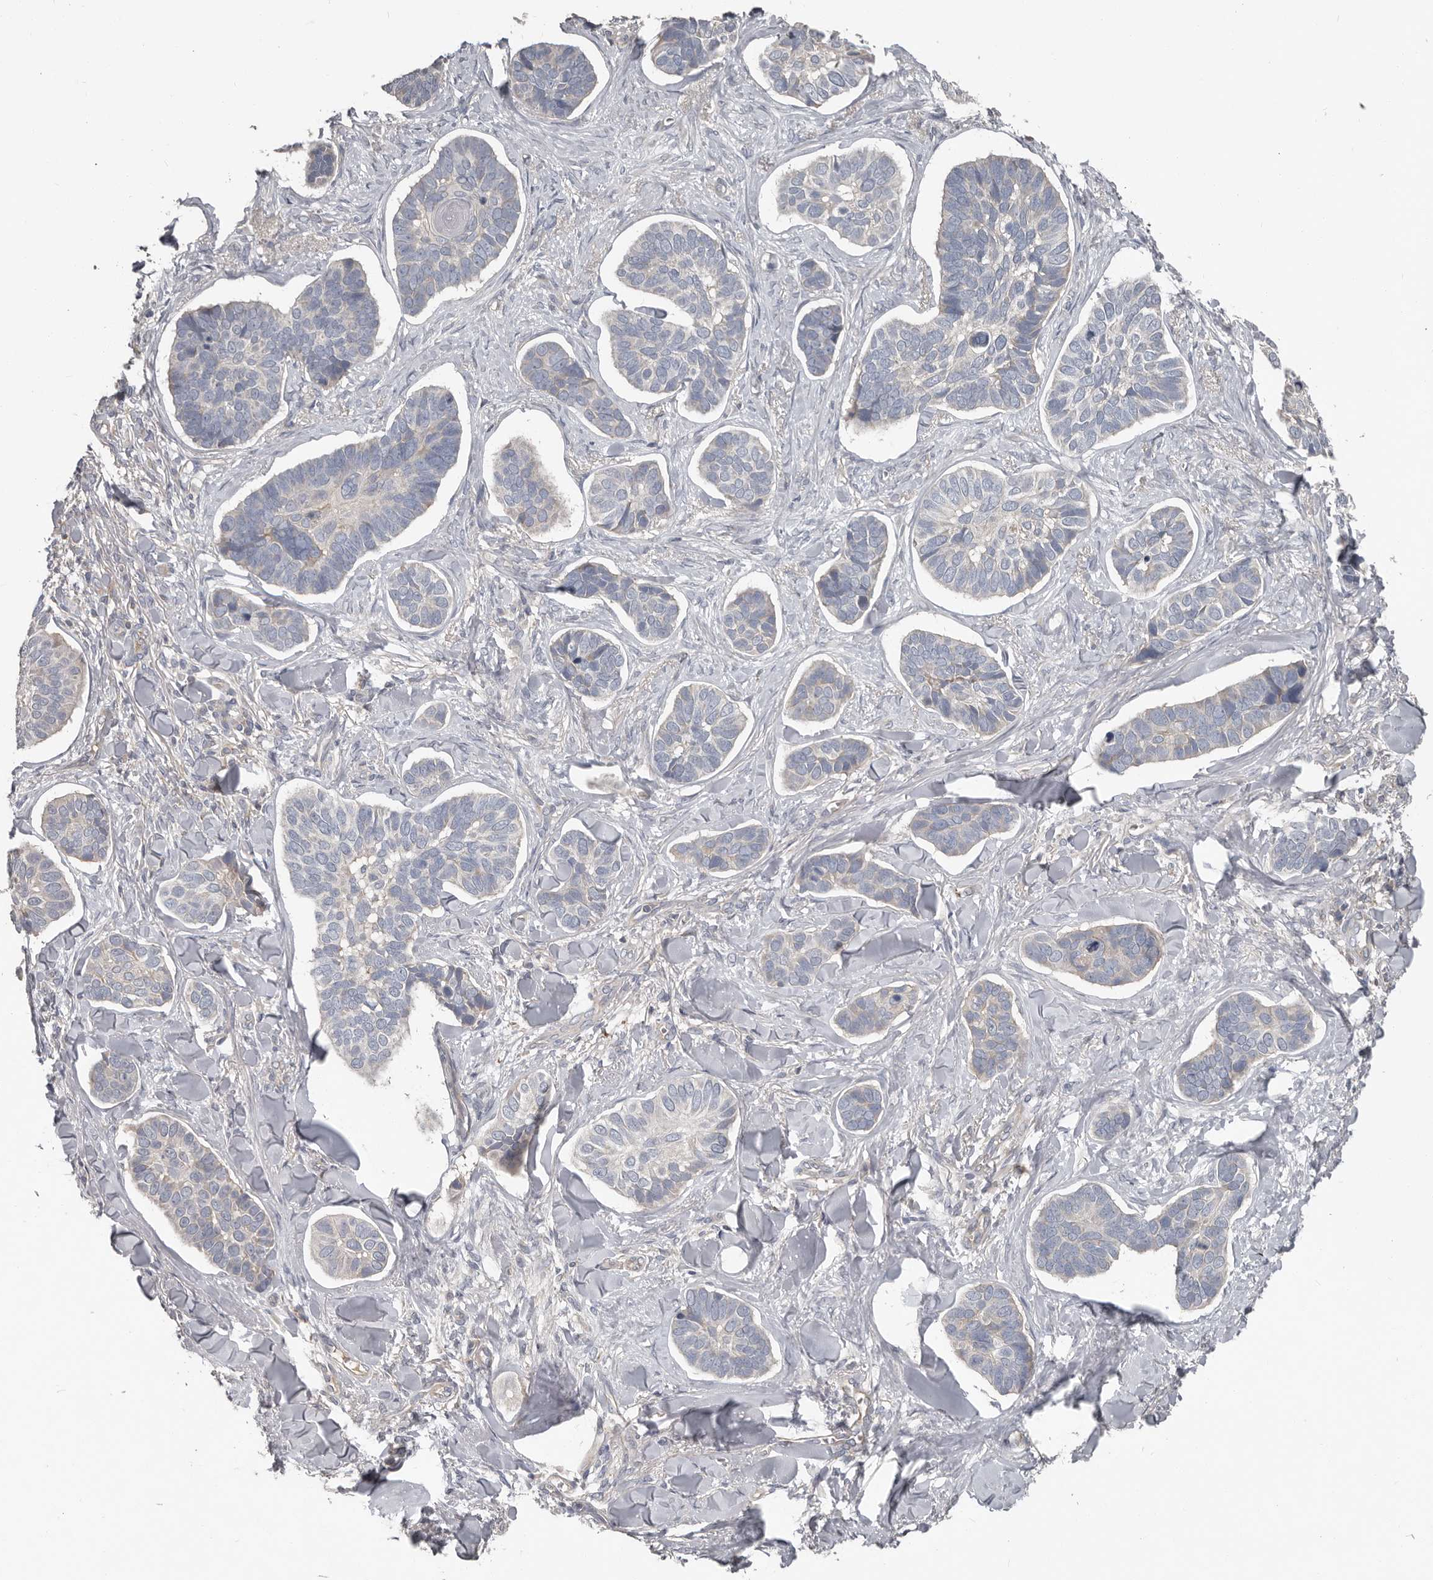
{"staining": {"intensity": "negative", "quantity": "none", "location": "none"}, "tissue": "skin cancer", "cell_type": "Tumor cells", "image_type": "cancer", "snomed": [{"axis": "morphology", "description": "Basal cell carcinoma"}, {"axis": "topography", "description": "Skin"}], "caption": "A photomicrograph of skin basal cell carcinoma stained for a protein displays no brown staining in tumor cells.", "gene": "CA6", "patient": {"sex": "male", "age": 62}}